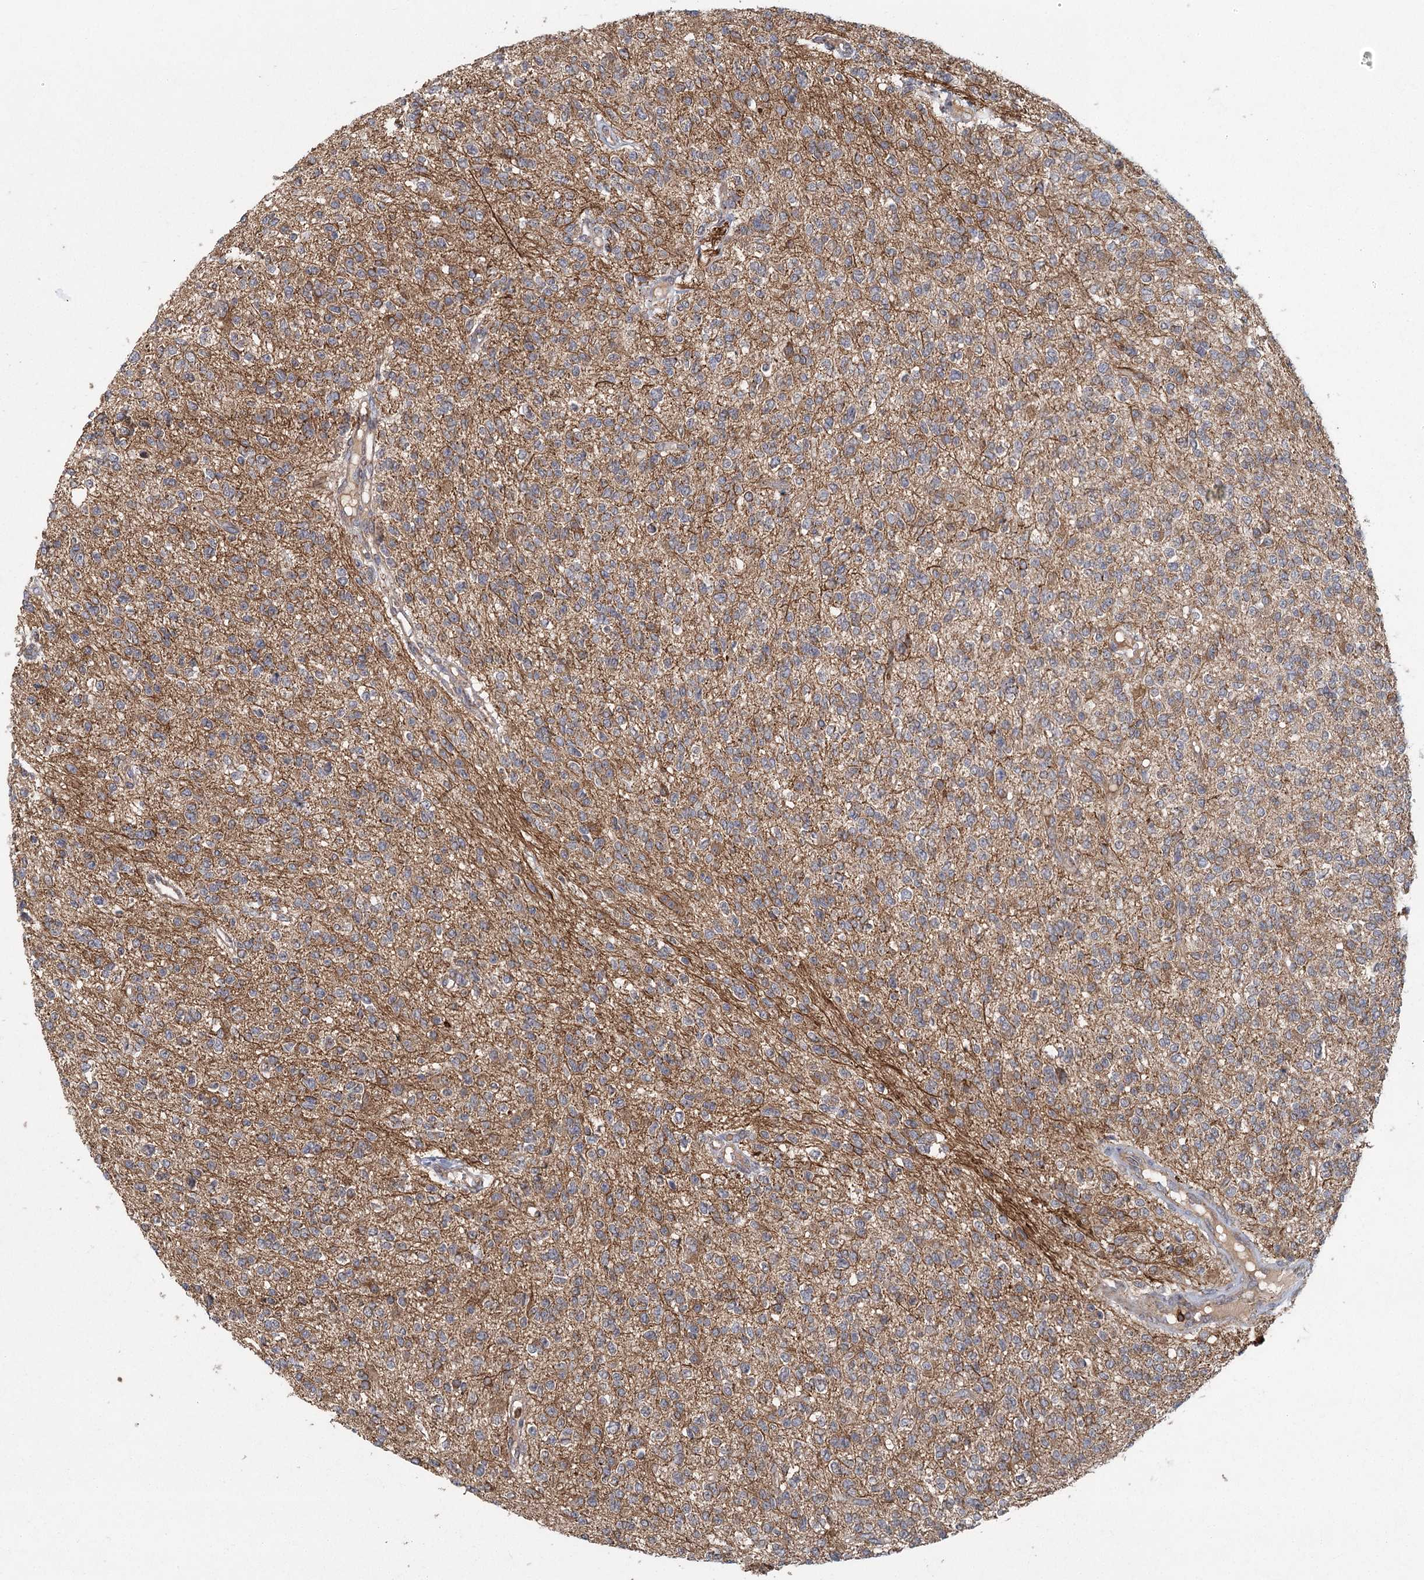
{"staining": {"intensity": "negative", "quantity": "none", "location": "none"}, "tissue": "glioma", "cell_type": "Tumor cells", "image_type": "cancer", "snomed": [{"axis": "morphology", "description": "Glioma, malignant, High grade"}, {"axis": "topography", "description": "Brain"}], "caption": "Human glioma stained for a protein using IHC demonstrates no staining in tumor cells.", "gene": "PLEKHA7", "patient": {"sex": "male", "age": 34}}